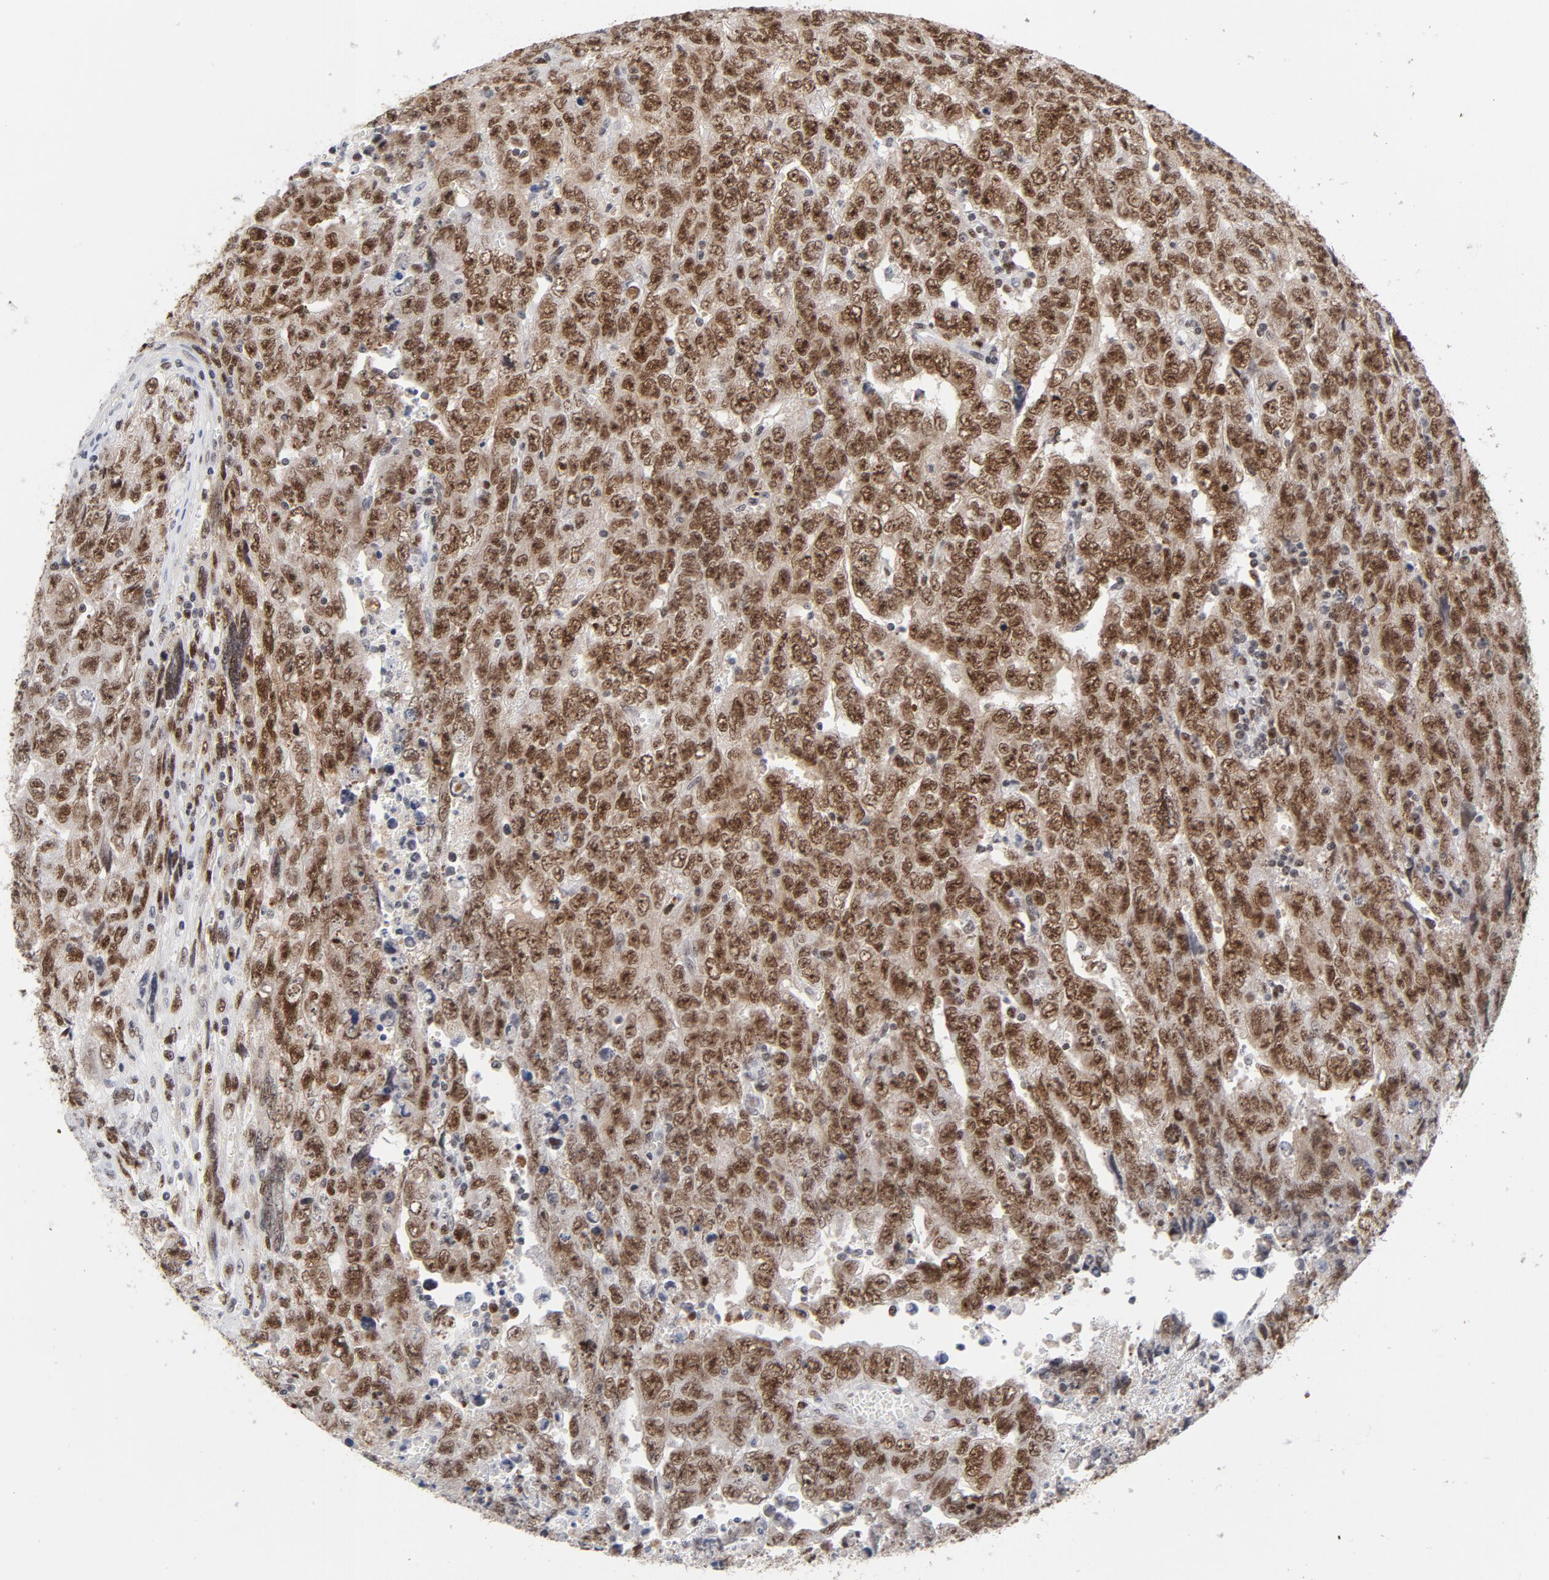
{"staining": {"intensity": "moderate", "quantity": ">75%", "location": "nuclear"}, "tissue": "testis cancer", "cell_type": "Tumor cells", "image_type": "cancer", "snomed": [{"axis": "morphology", "description": "Carcinoma, Embryonal, NOS"}, {"axis": "topography", "description": "Testis"}], "caption": "Testis cancer was stained to show a protein in brown. There is medium levels of moderate nuclear positivity in approximately >75% of tumor cells.", "gene": "RFC4", "patient": {"sex": "male", "age": 28}}